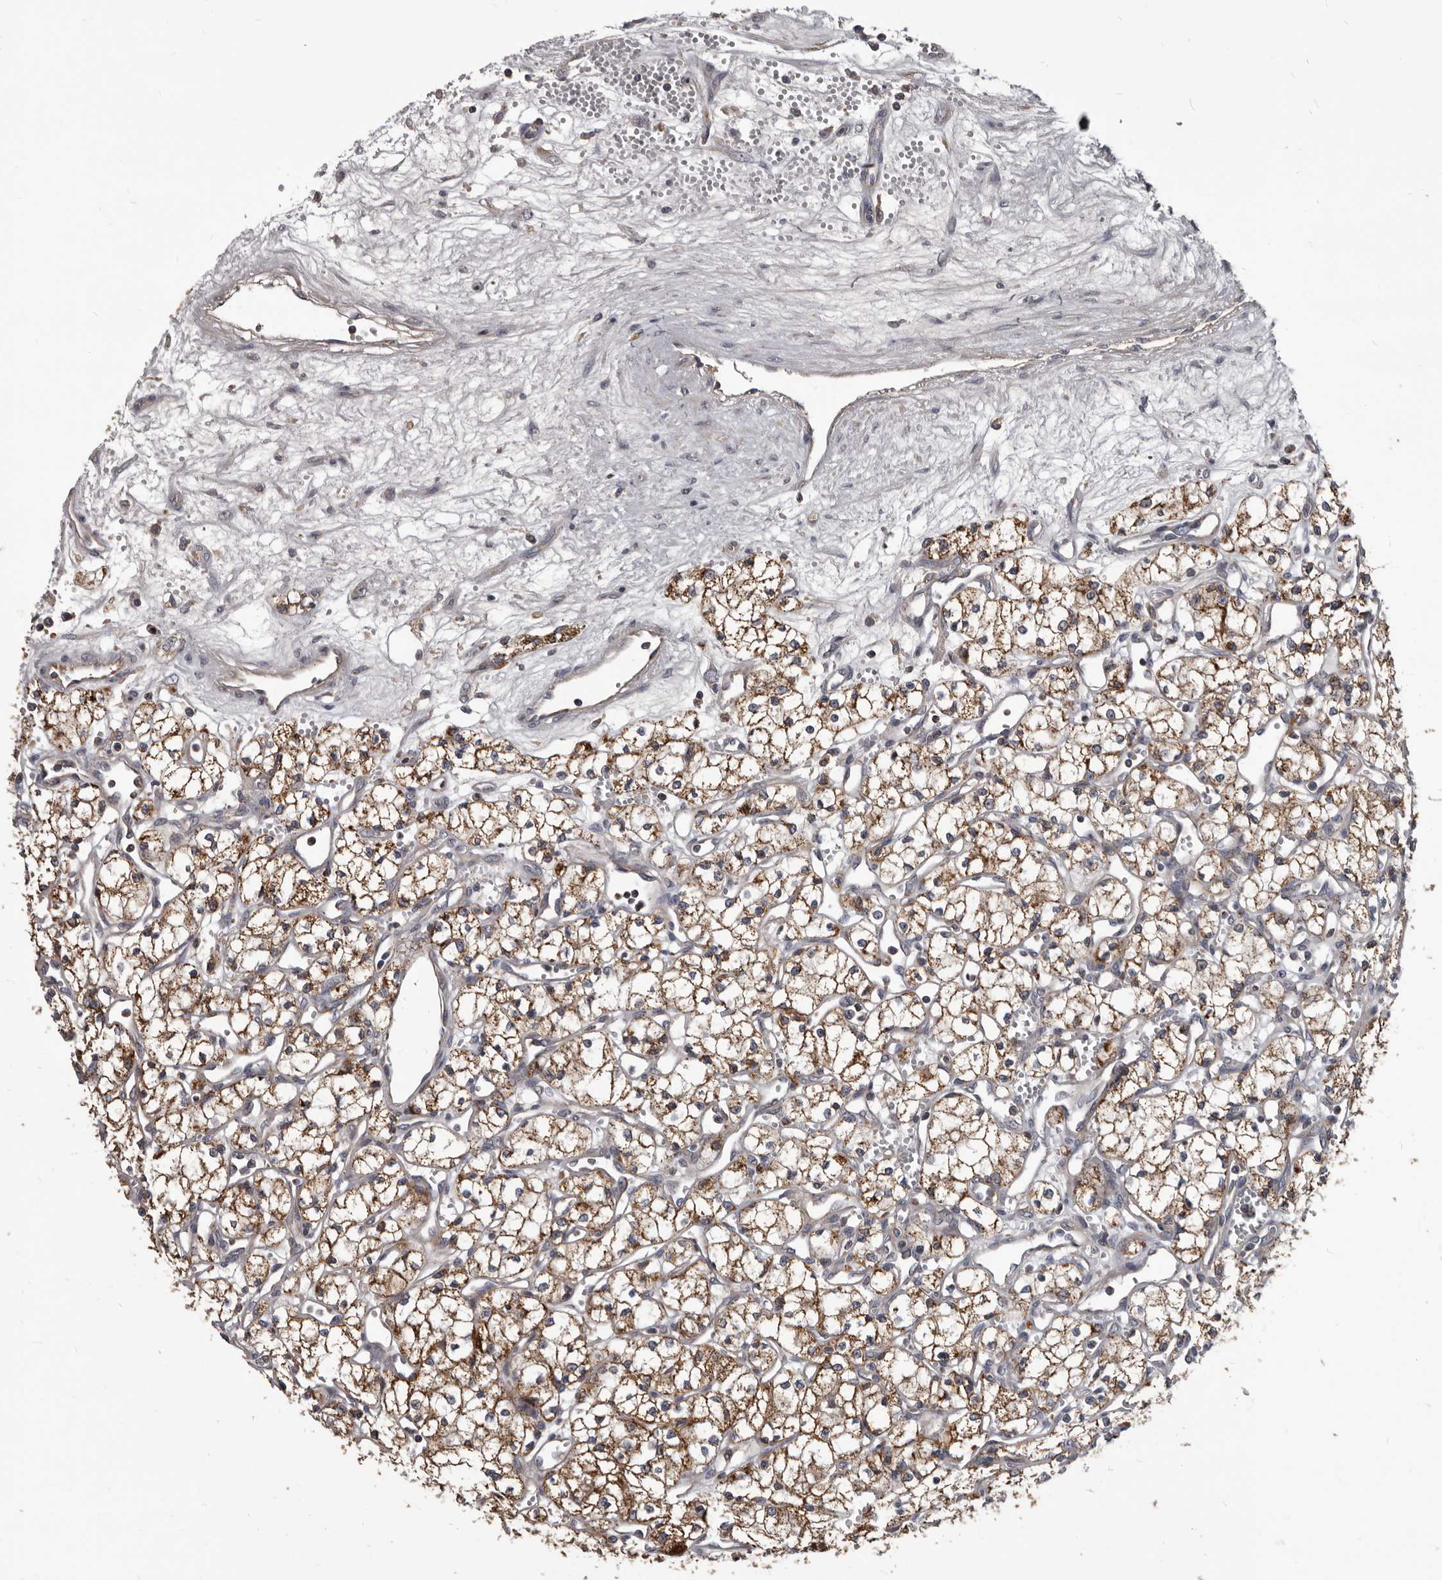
{"staining": {"intensity": "moderate", "quantity": ">75%", "location": "cytoplasmic/membranous"}, "tissue": "renal cancer", "cell_type": "Tumor cells", "image_type": "cancer", "snomed": [{"axis": "morphology", "description": "Adenocarcinoma, NOS"}, {"axis": "topography", "description": "Kidney"}], "caption": "IHC image of renal cancer (adenocarcinoma) stained for a protein (brown), which demonstrates medium levels of moderate cytoplasmic/membranous staining in about >75% of tumor cells.", "gene": "ALDH5A1", "patient": {"sex": "male", "age": 59}}